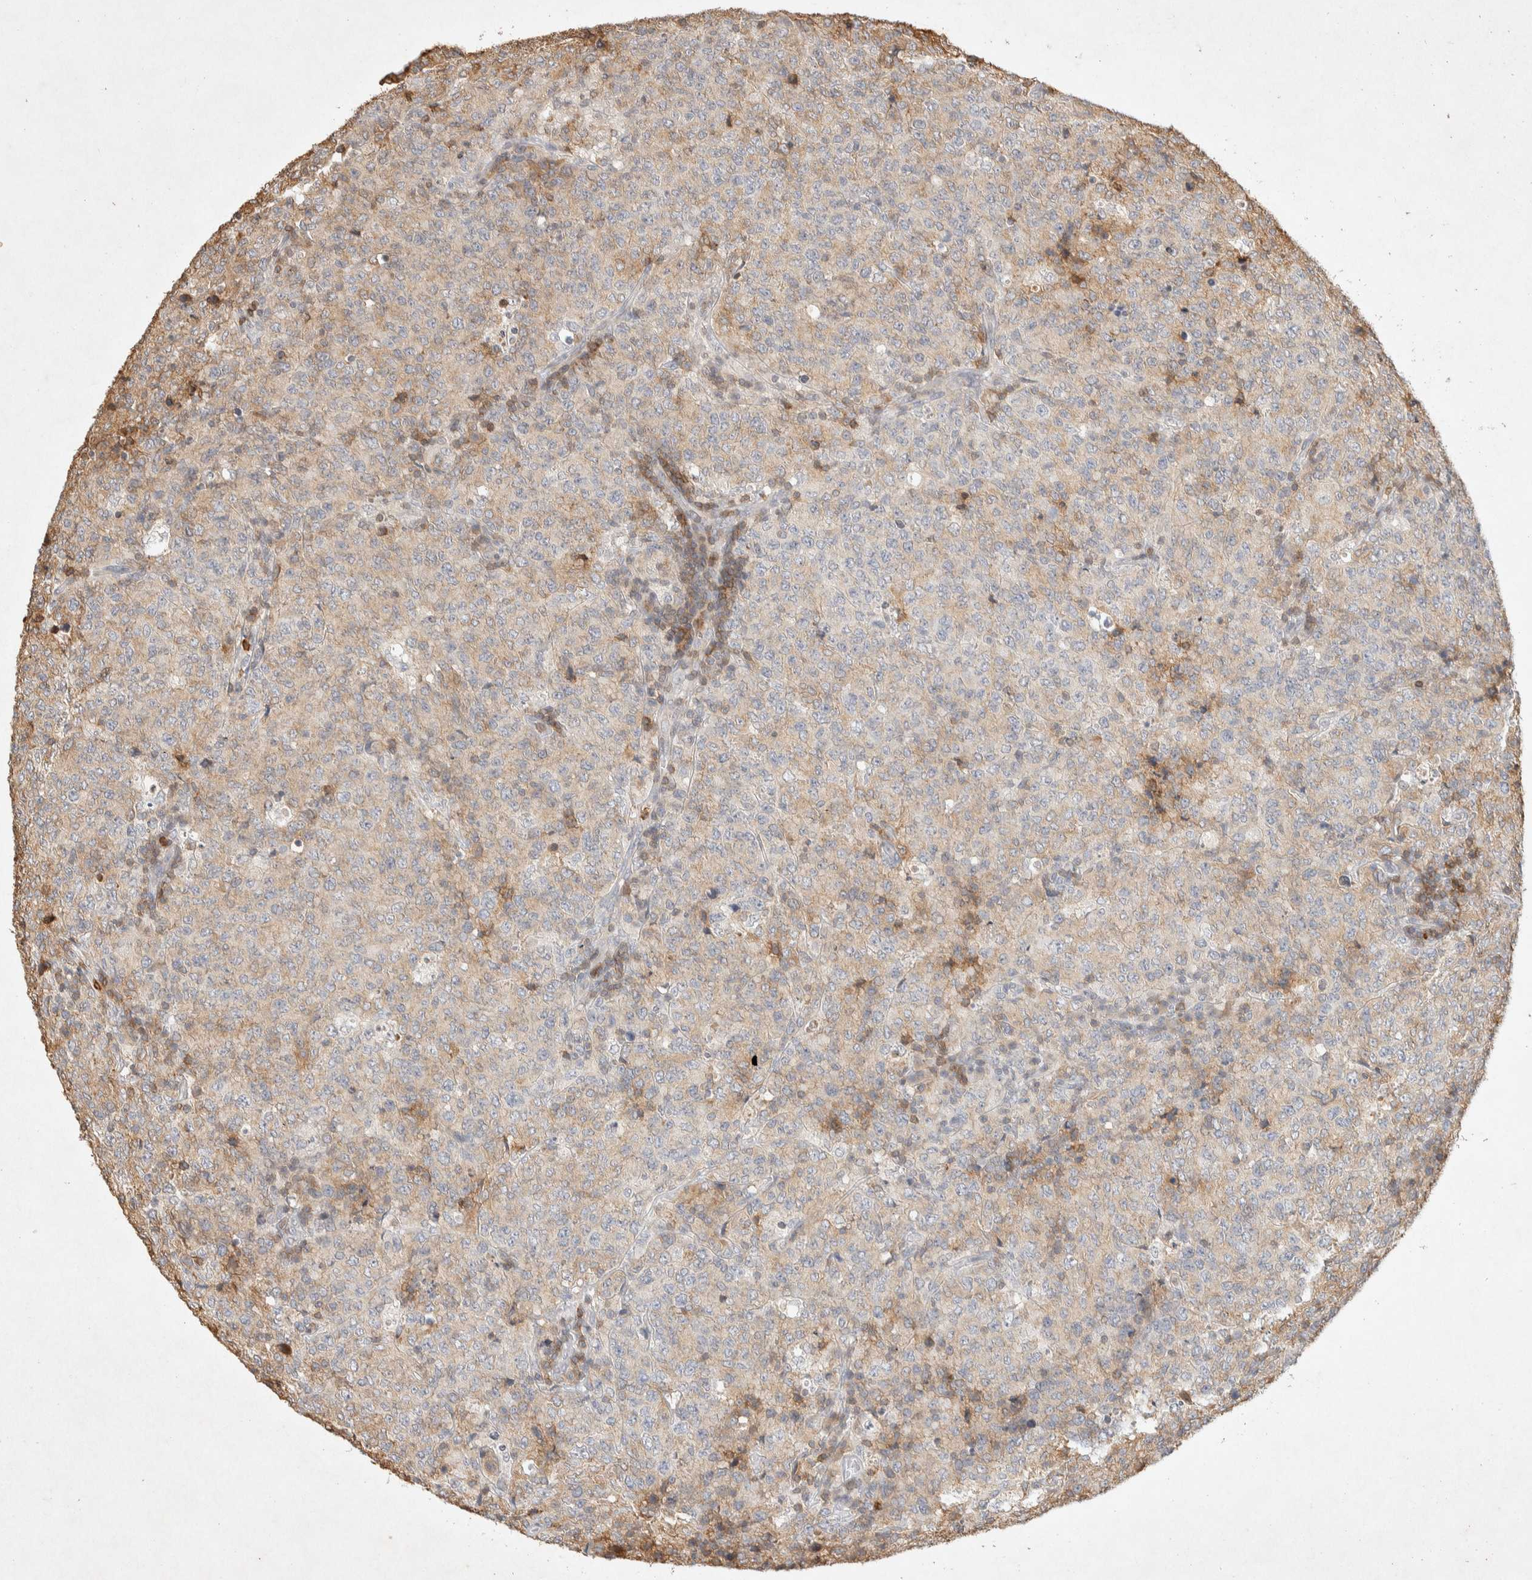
{"staining": {"intensity": "negative", "quantity": "none", "location": "none"}, "tissue": "lymphoma", "cell_type": "Tumor cells", "image_type": "cancer", "snomed": [{"axis": "morphology", "description": "Malignant lymphoma, non-Hodgkin's type, High grade"}, {"axis": "topography", "description": "Tonsil"}], "caption": "Immunohistochemistry (IHC) micrograph of human lymphoma stained for a protein (brown), which displays no staining in tumor cells.", "gene": "RAC2", "patient": {"sex": "female", "age": 36}}